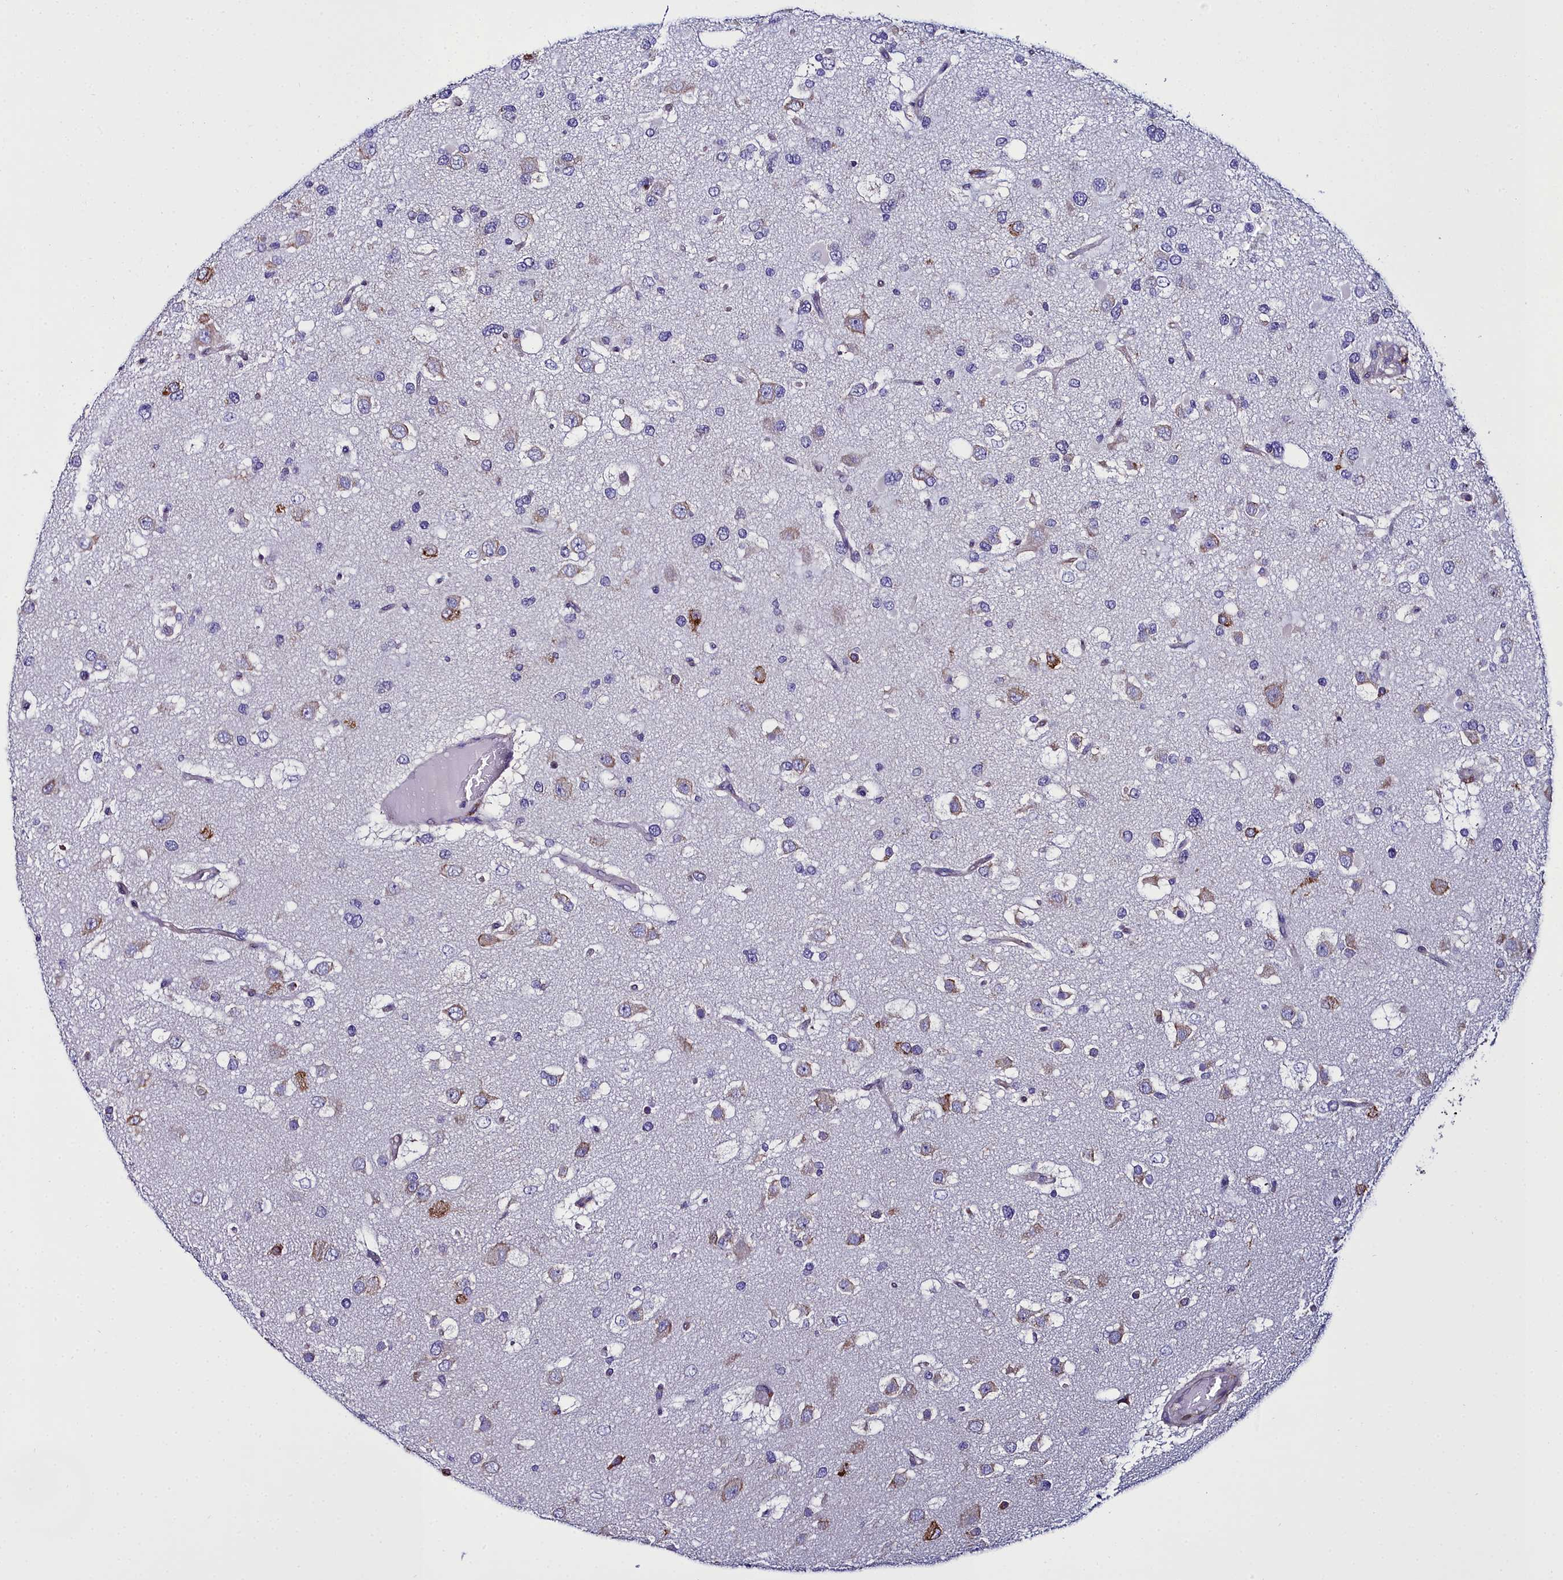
{"staining": {"intensity": "moderate", "quantity": "<25%", "location": "cytoplasmic/membranous"}, "tissue": "glioma", "cell_type": "Tumor cells", "image_type": "cancer", "snomed": [{"axis": "morphology", "description": "Glioma, malignant, High grade"}, {"axis": "topography", "description": "Brain"}], "caption": "There is low levels of moderate cytoplasmic/membranous staining in tumor cells of high-grade glioma (malignant), as demonstrated by immunohistochemical staining (brown color).", "gene": "TXNDC5", "patient": {"sex": "male", "age": 53}}